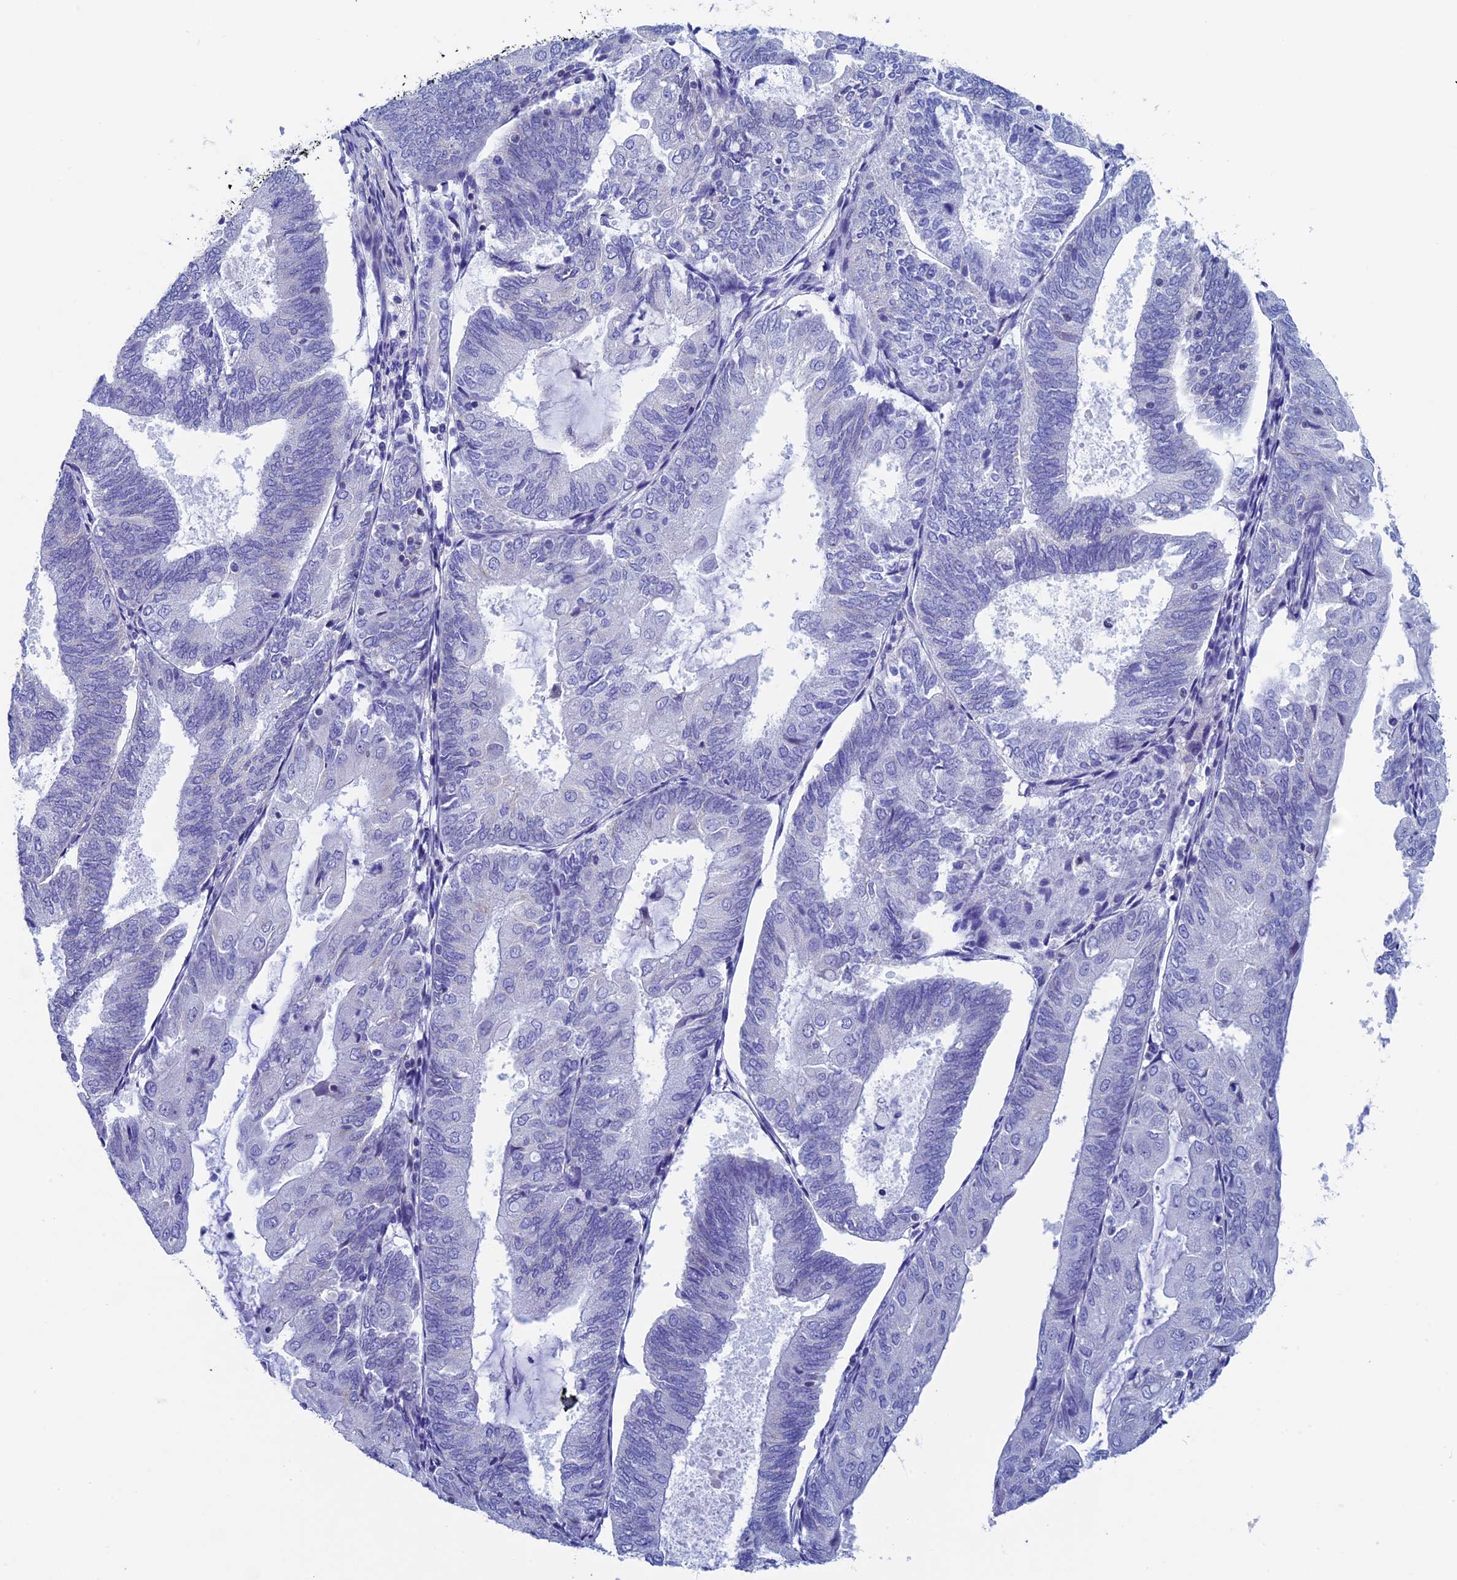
{"staining": {"intensity": "negative", "quantity": "none", "location": "none"}, "tissue": "endometrial cancer", "cell_type": "Tumor cells", "image_type": "cancer", "snomed": [{"axis": "morphology", "description": "Adenocarcinoma, NOS"}, {"axis": "topography", "description": "Endometrium"}], "caption": "Endometrial cancer (adenocarcinoma) was stained to show a protein in brown. There is no significant staining in tumor cells.", "gene": "SEPTIN1", "patient": {"sex": "female", "age": 81}}